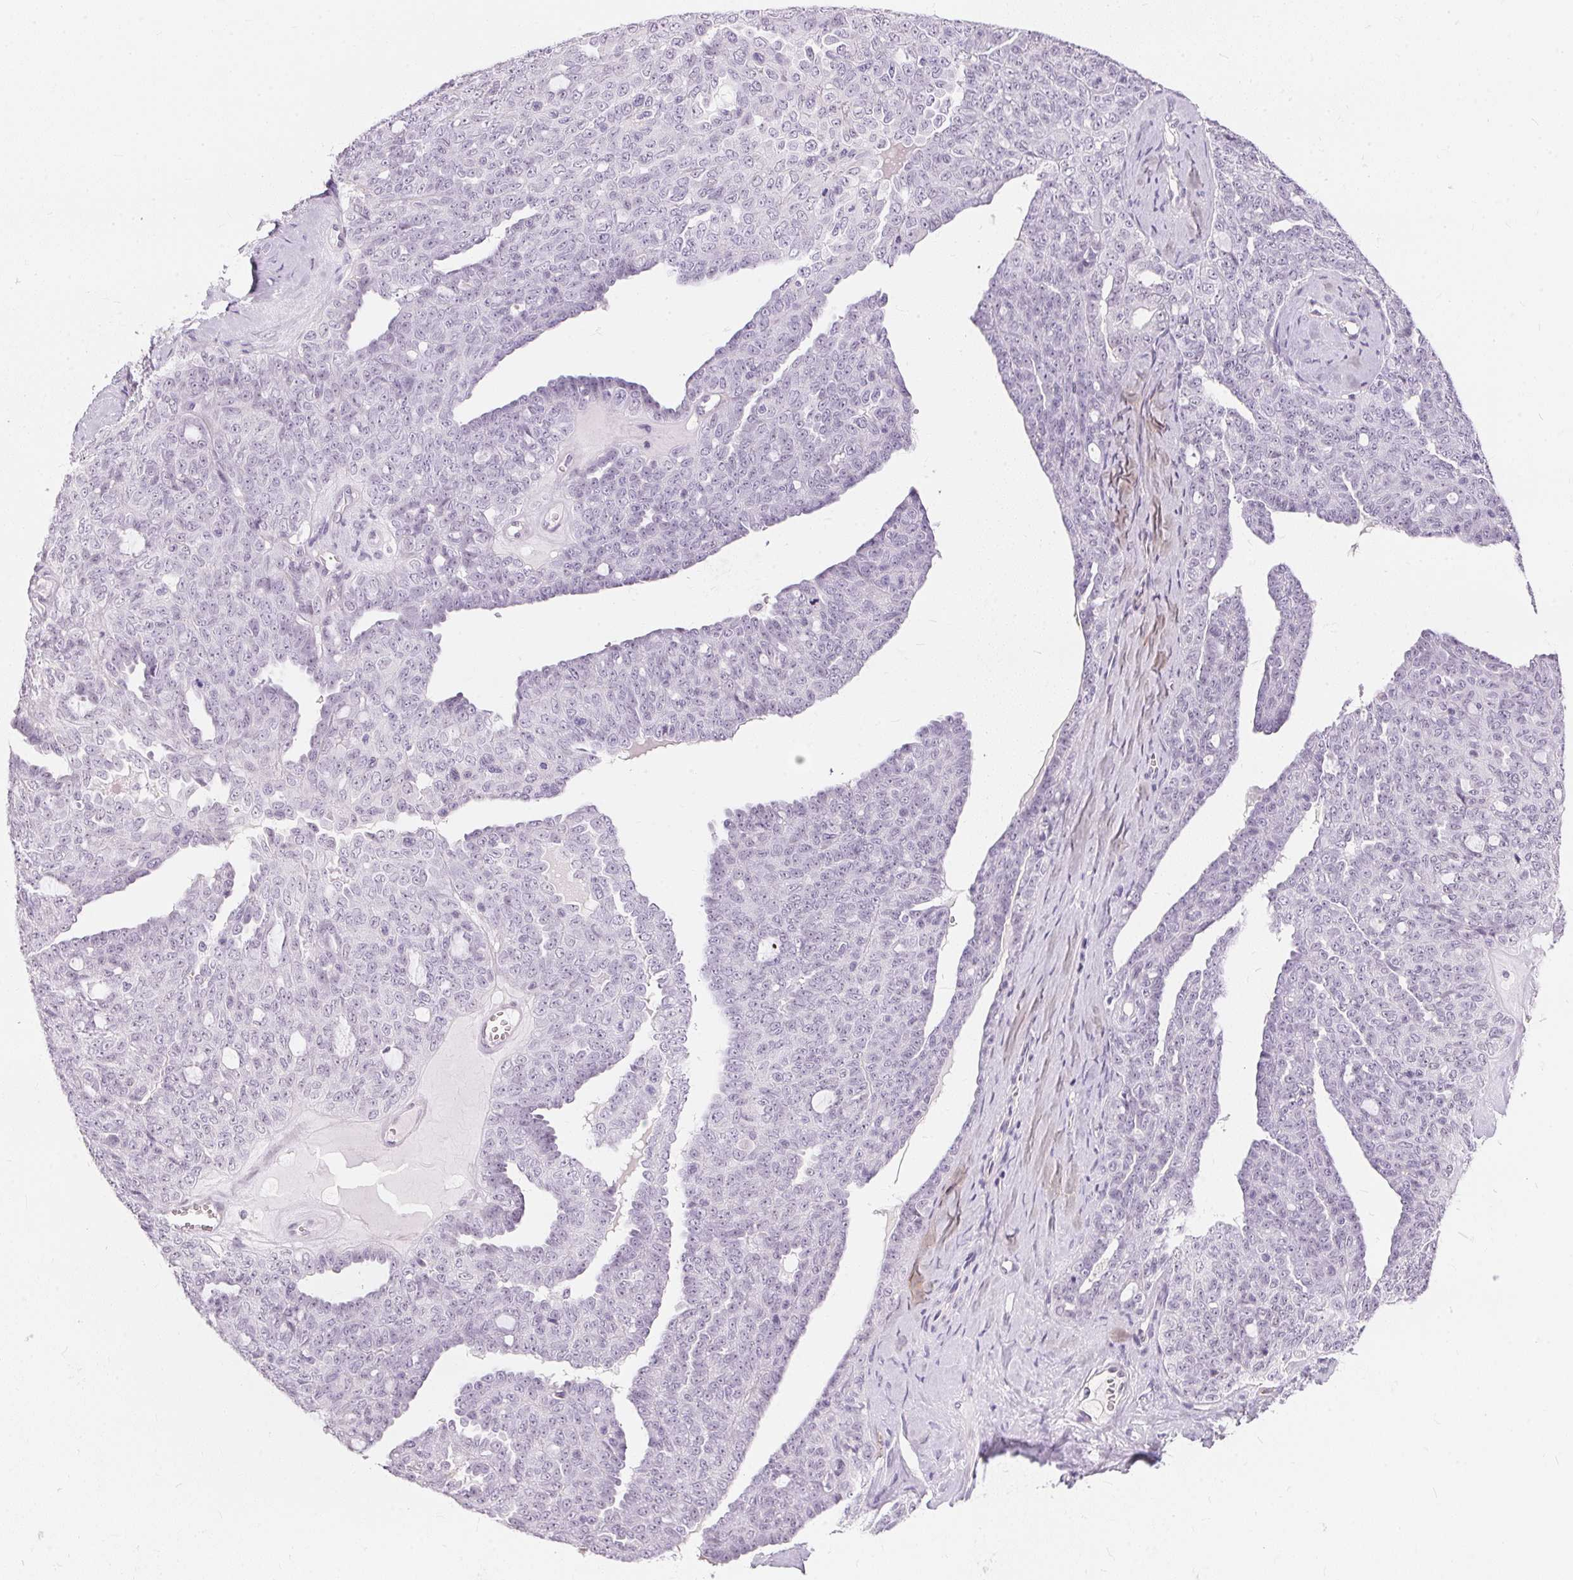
{"staining": {"intensity": "negative", "quantity": "none", "location": "none"}, "tissue": "ovarian cancer", "cell_type": "Tumor cells", "image_type": "cancer", "snomed": [{"axis": "morphology", "description": "Cystadenocarcinoma, serous, NOS"}, {"axis": "topography", "description": "Ovary"}], "caption": "Serous cystadenocarcinoma (ovarian) was stained to show a protein in brown. There is no significant staining in tumor cells.", "gene": "GBP6", "patient": {"sex": "female", "age": 71}}